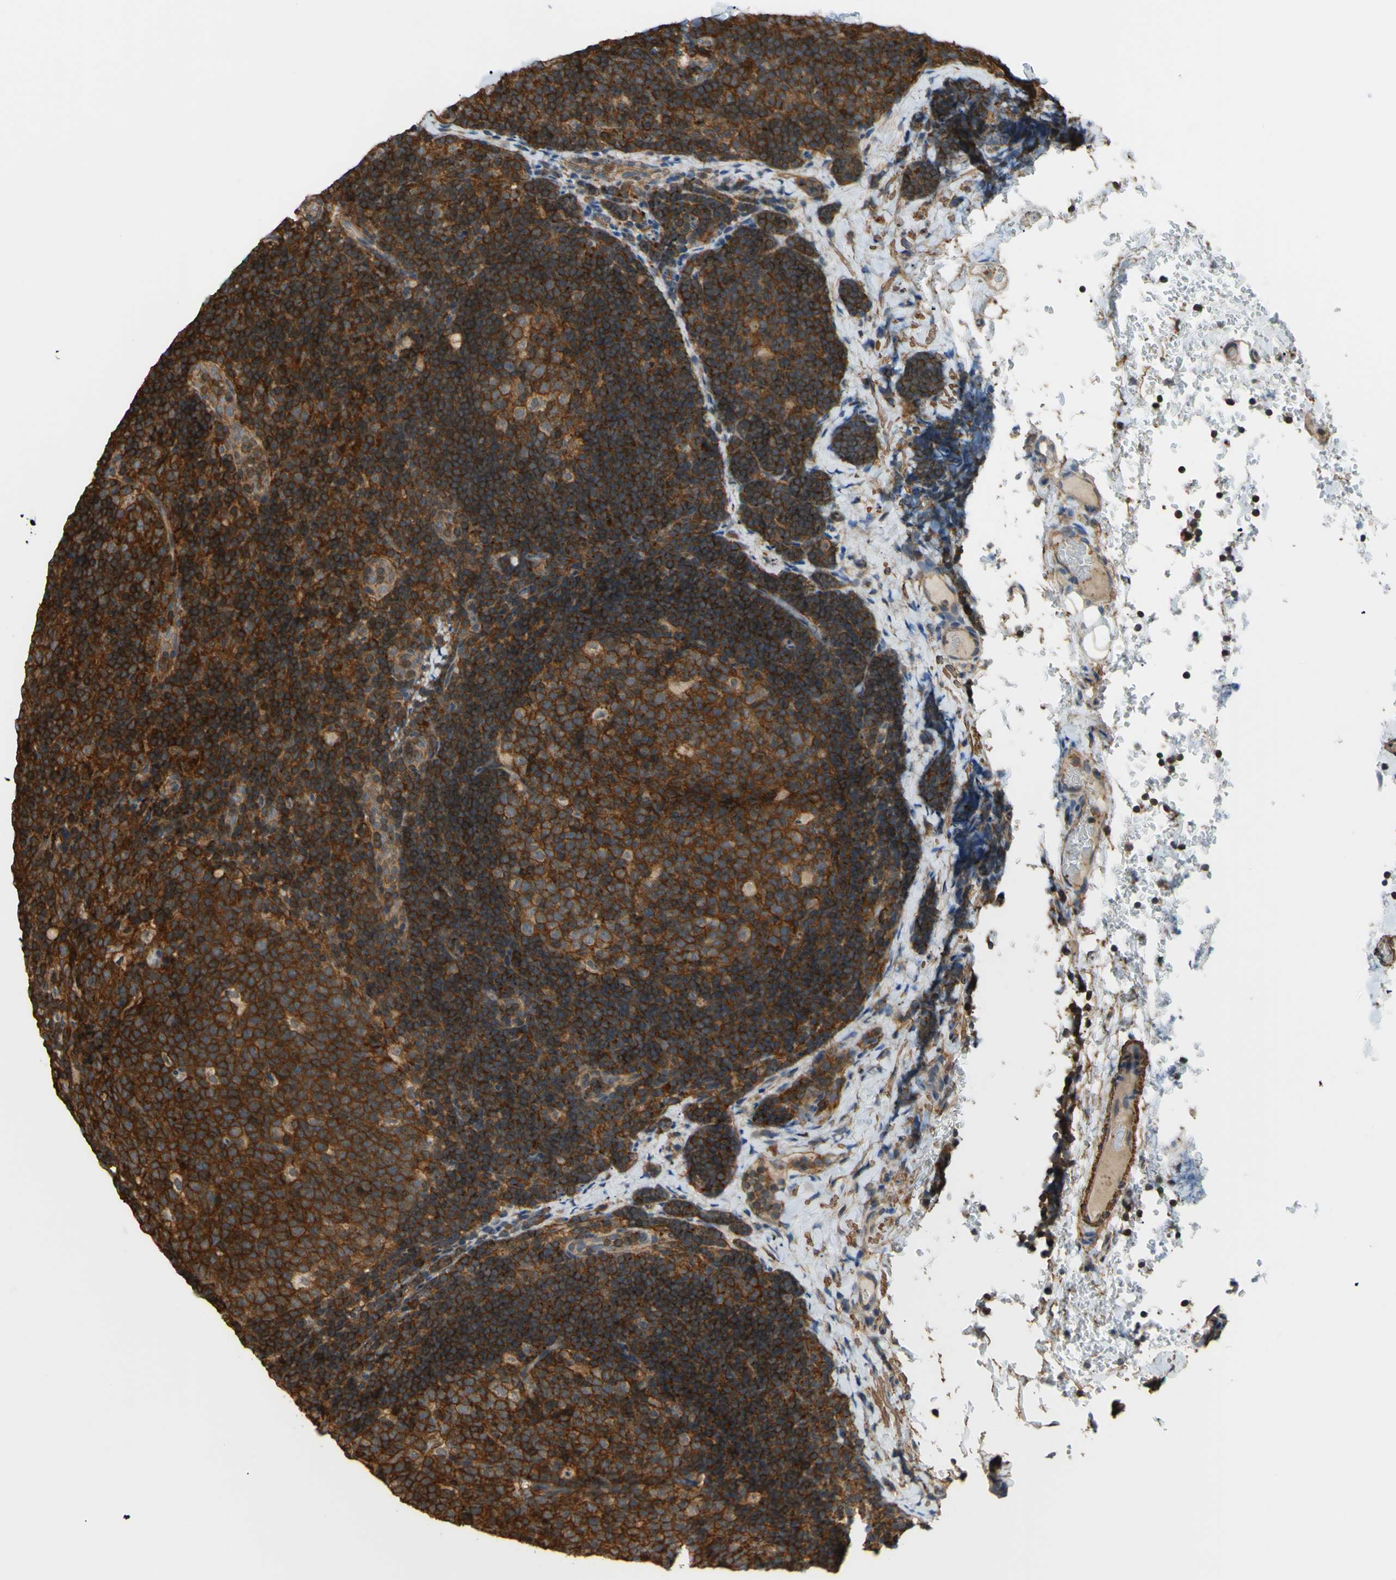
{"staining": {"intensity": "strong", "quantity": ">75%", "location": "cytoplasmic/membranous"}, "tissue": "lymph node", "cell_type": "Germinal center cells", "image_type": "normal", "snomed": [{"axis": "morphology", "description": "Normal tissue, NOS"}, {"axis": "topography", "description": "Lymph node"}], "caption": "Immunohistochemistry (DAB (3,3'-diaminobenzidine)) staining of normal human lymph node exhibits strong cytoplasmic/membranous protein expression in approximately >75% of germinal center cells. (Stains: DAB in brown, nuclei in blue, Microscopy: brightfield microscopy at high magnification).", "gene": "ADD3", "patient": {"sex": "female", "age": 14}}